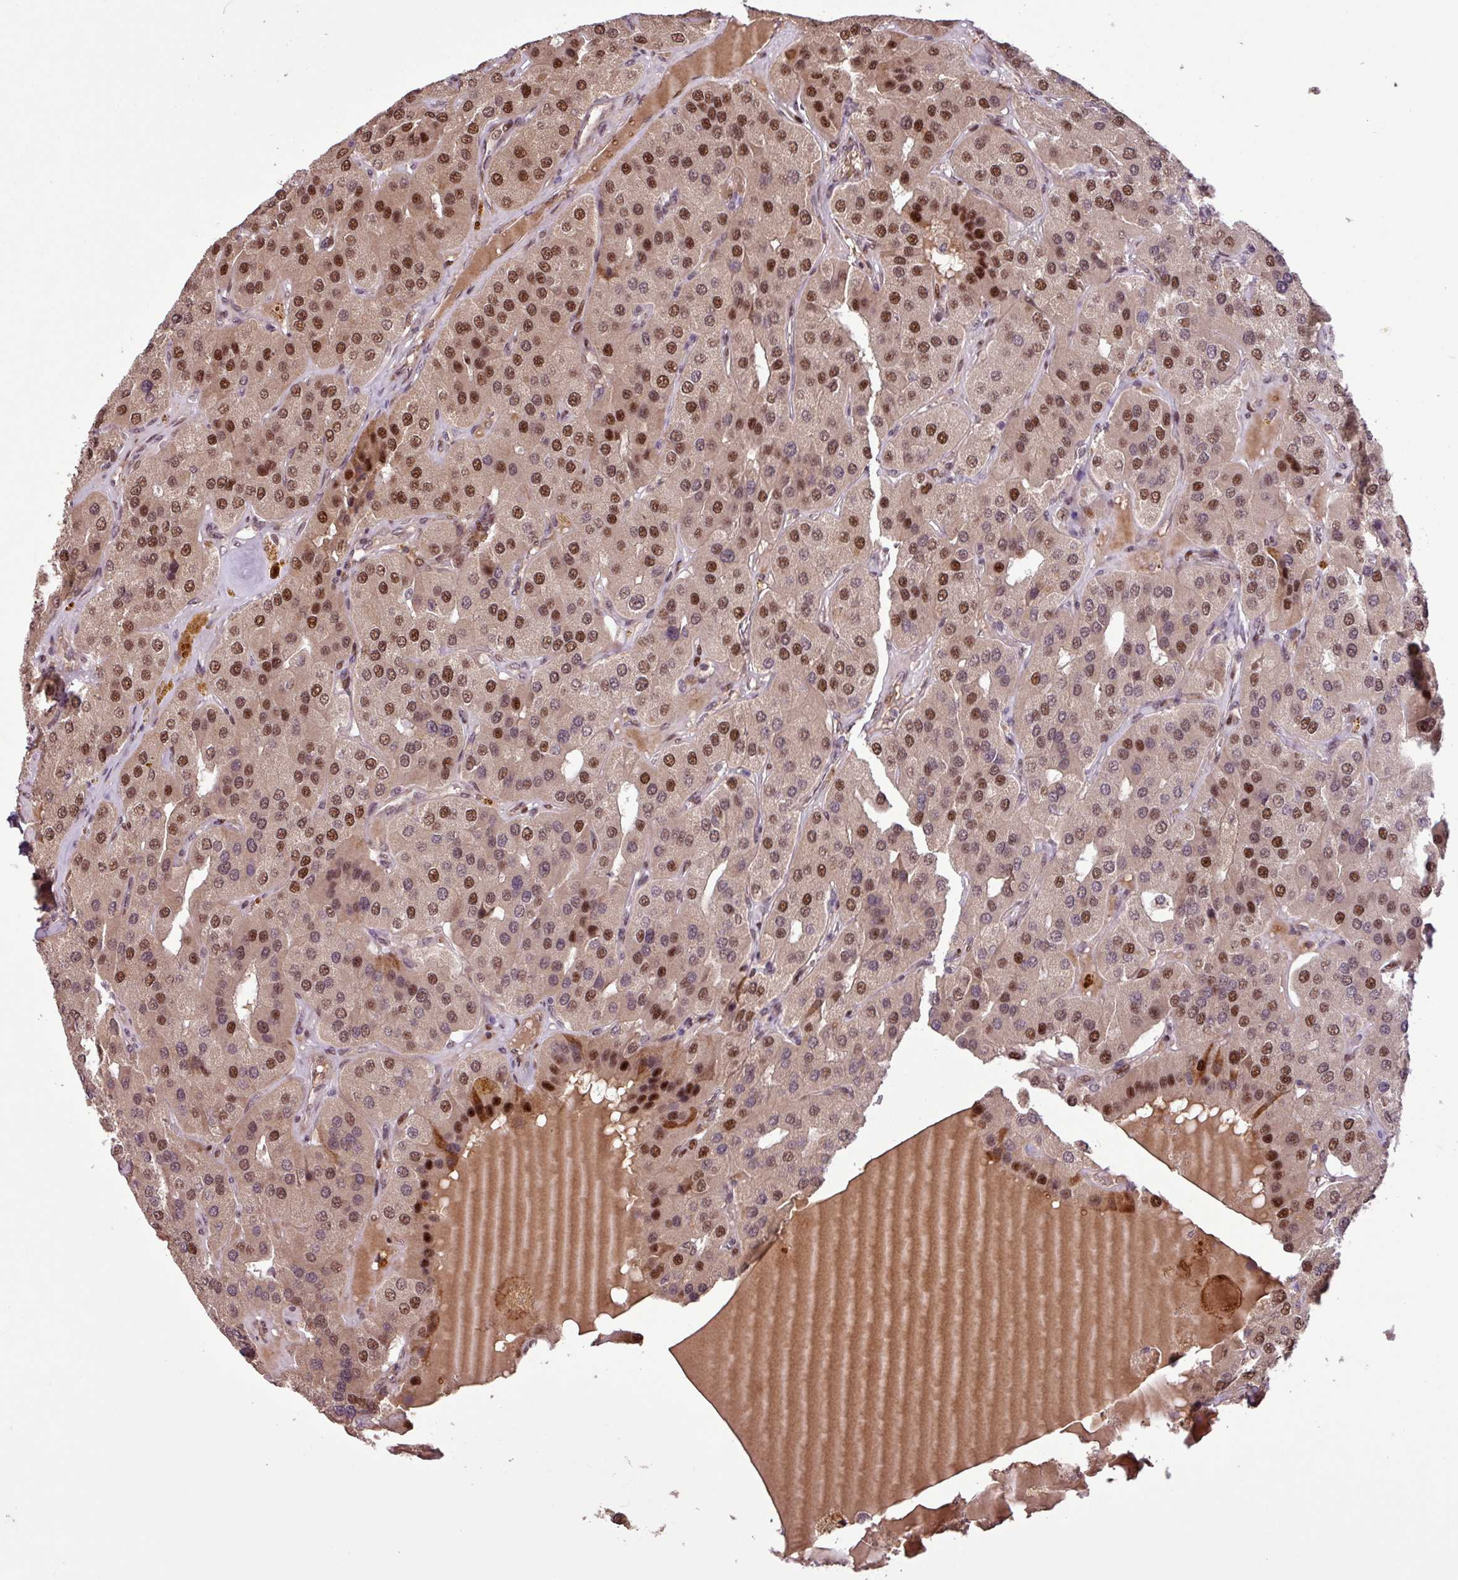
{"staining": {"intensity": "moderate", "quantity": "25%-75%", "location": "nuclear"}, "tissue": "parathyroid gland", "cell_type": "Glandular cells", "image_type": "normal", "snomed": [{"axis": "morphology", "description": "Normal tissue, NOS"}, {"axis": "morphology", "description": "Adenoma, NOS"}, {"axis": "topography", "description": "Parathyroid gland"}], "caption": "Glandular cells reveal medium levels of moderate nuclear staining in about 25%-75% of cells in unremarkable parathyroid gland.", "gene": "SLC22A24", "patient": {"sex": "female", "age": 86}}